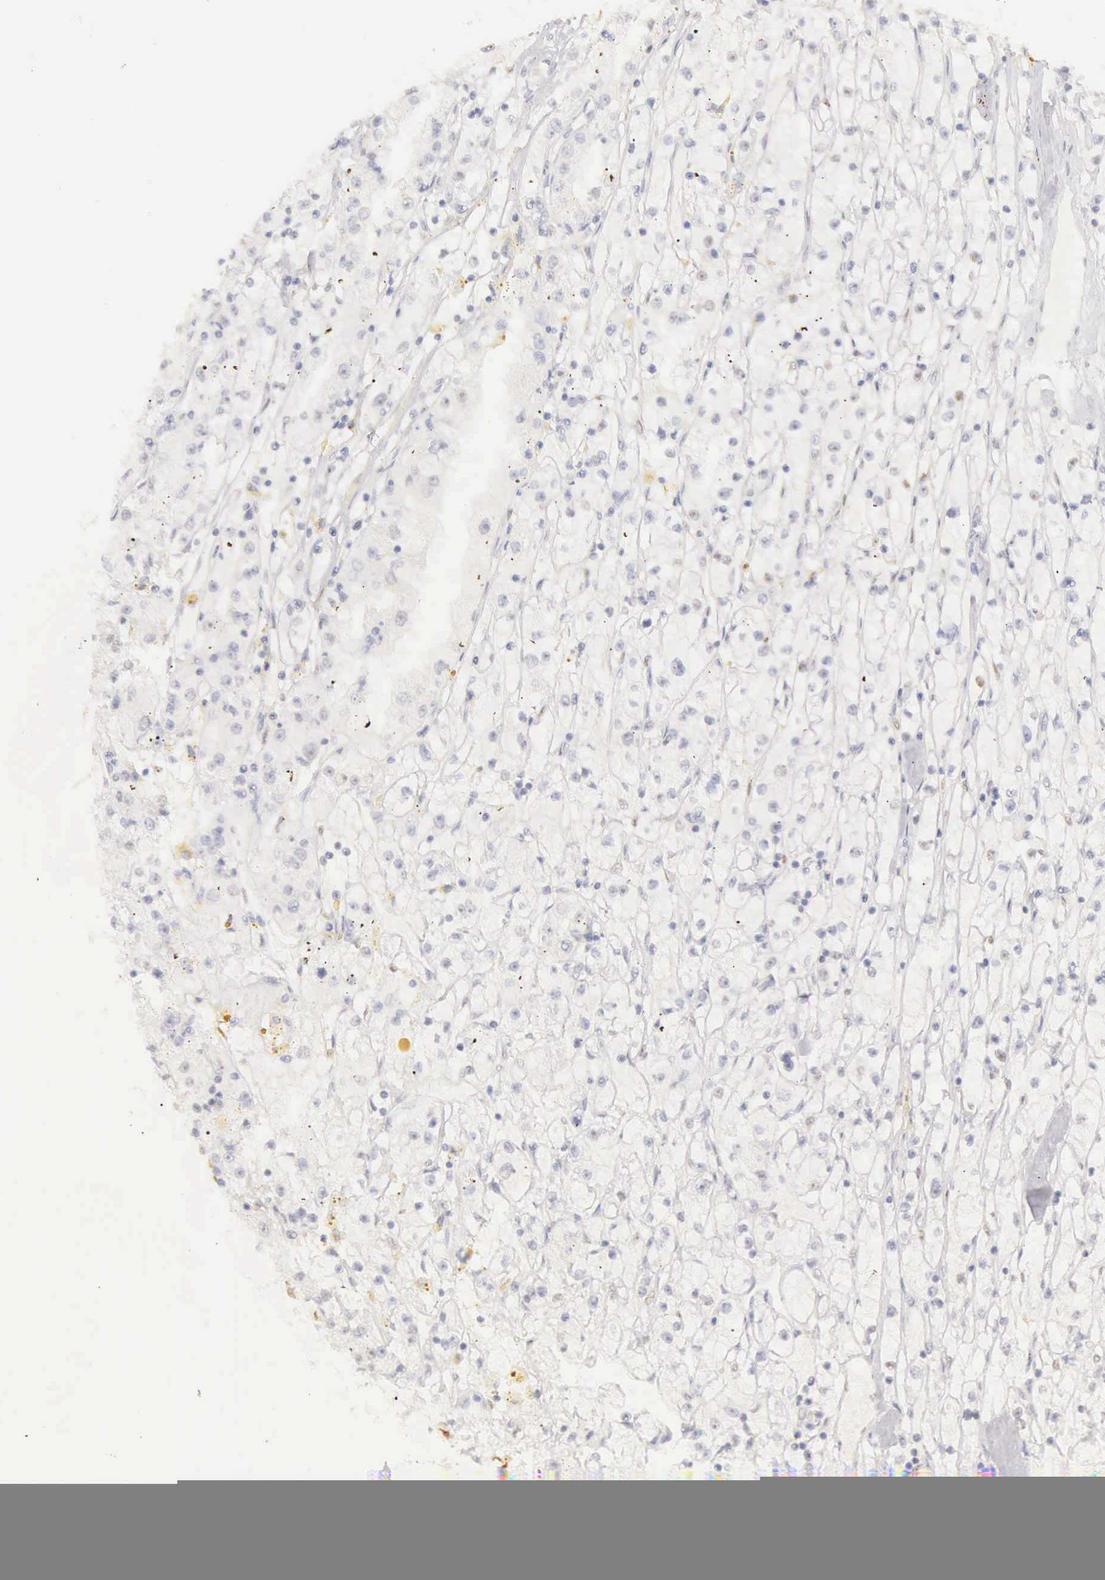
{"staining": {"intensity": "negative", "quantity": "none", "location": "none"}, "tissue": "renal cancer", "cell_type": "Tumor cells", "image_type": "cancer", "snomed": [{"axis": "morphology", "description": "Adenocarcinoma, NOS"}, {"axis": "topography", "description": "Kidney"}], "caption": "IHC micrograph of neoplastic tissue: human renal cancer (adenocarcinoma) stained with DAB (3,3'-diaminobenzidine) exhibits no significant protein expression in tumor cells.", "gene": "UBA1", "patient": {"sex": "male", "age": 56}}